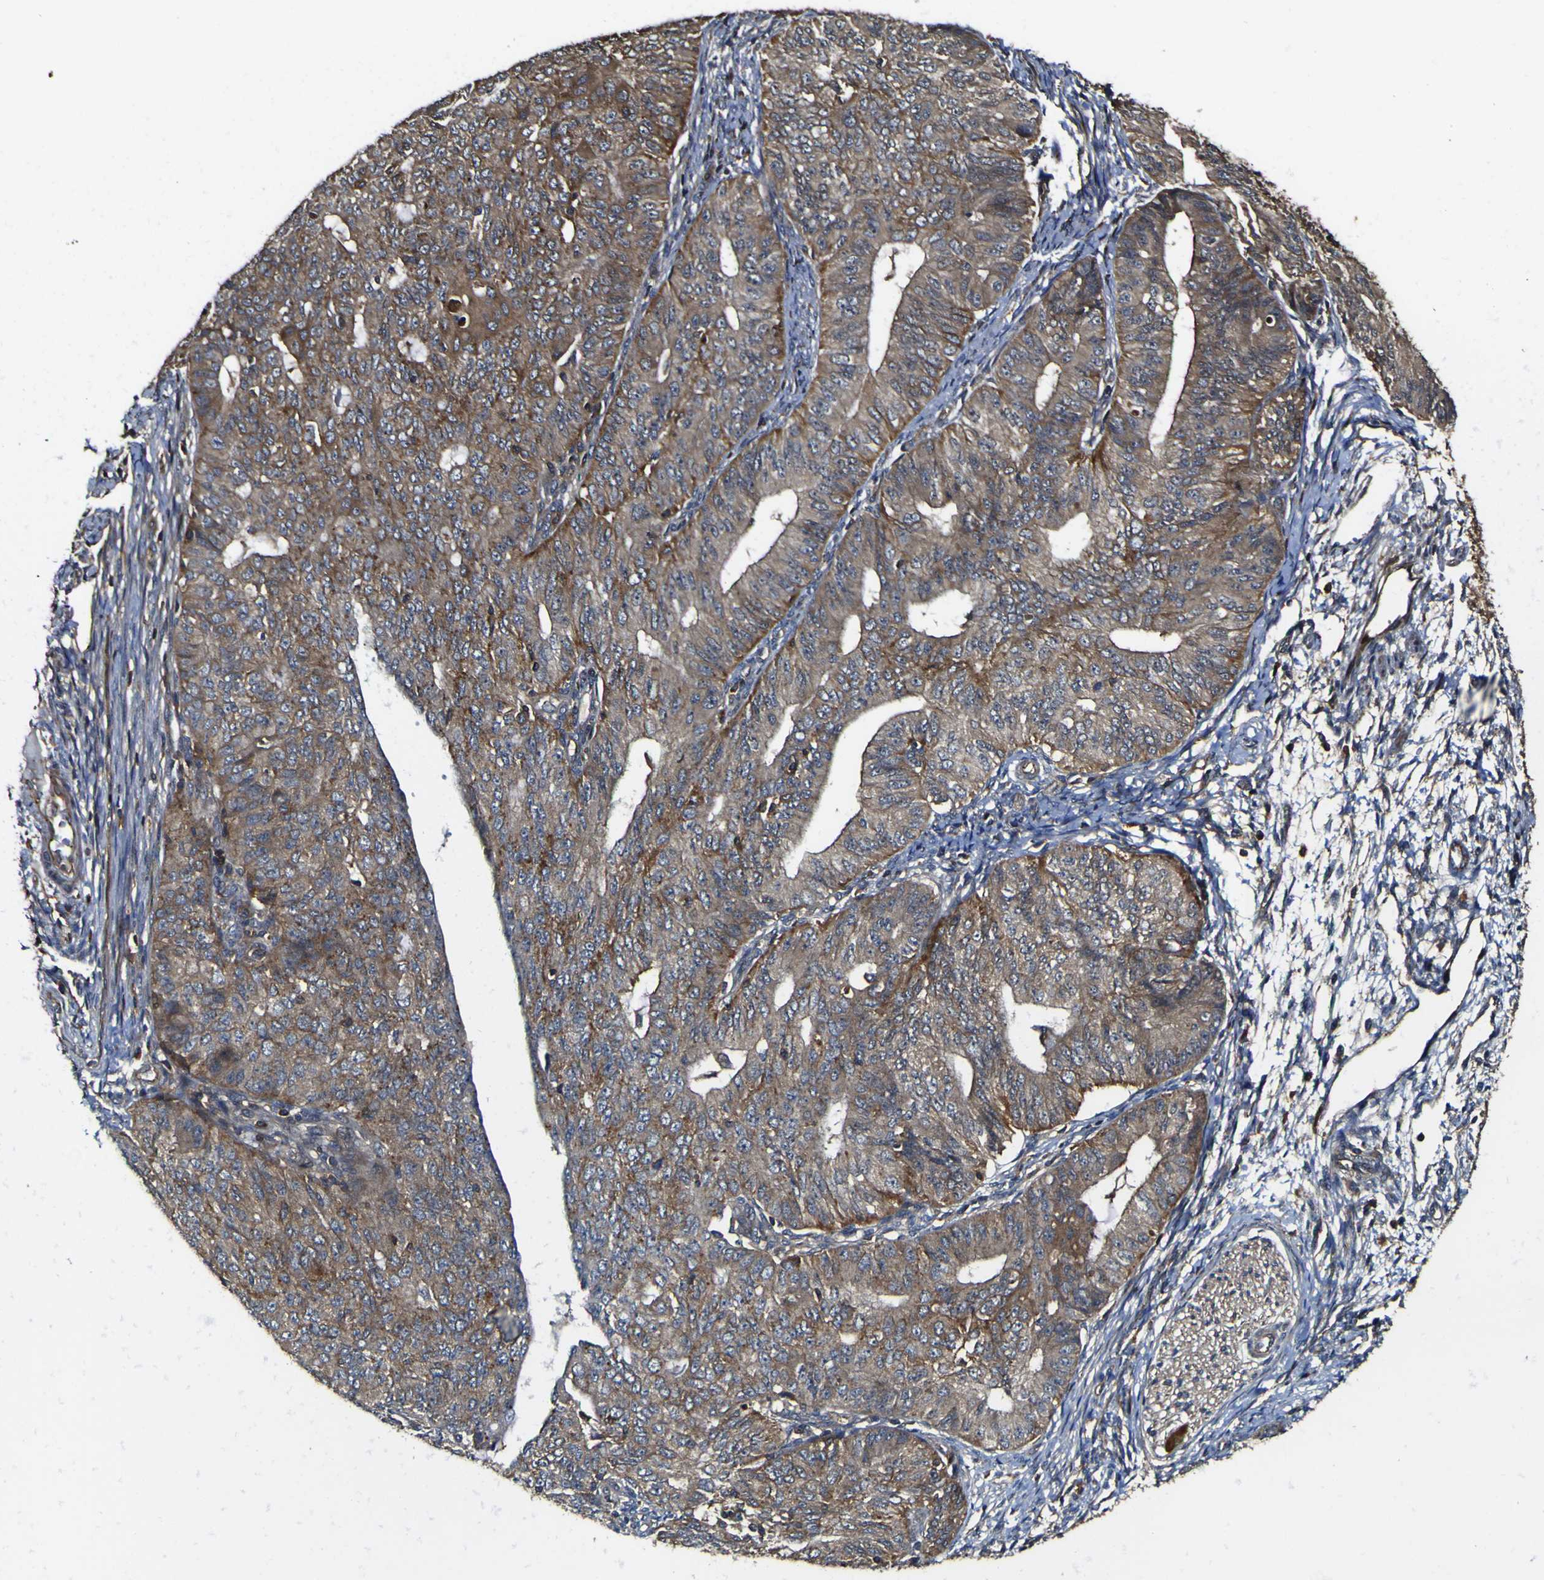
{"staining": {"intensity": "moderate", "quantity": ">75%", "location": "cytoplasmic/membranous"}, "tissue": "endometrial cancer", "cell_type": "Tumor cells", "image_type": "cancer", "snomed": [{"axis": "morphology", "description": "Adenocarcinoma, NOS"}, {"axis": "topography", "description": "Endometrium"}], "caption": "Human endometrial cancer stained with a brown dye demonstrates moderate cytoplasmic/membranous positive staining in about >75% of tumor cells.", "gene": "TNIK", "patient": {"sex": "female", "age": 32}}